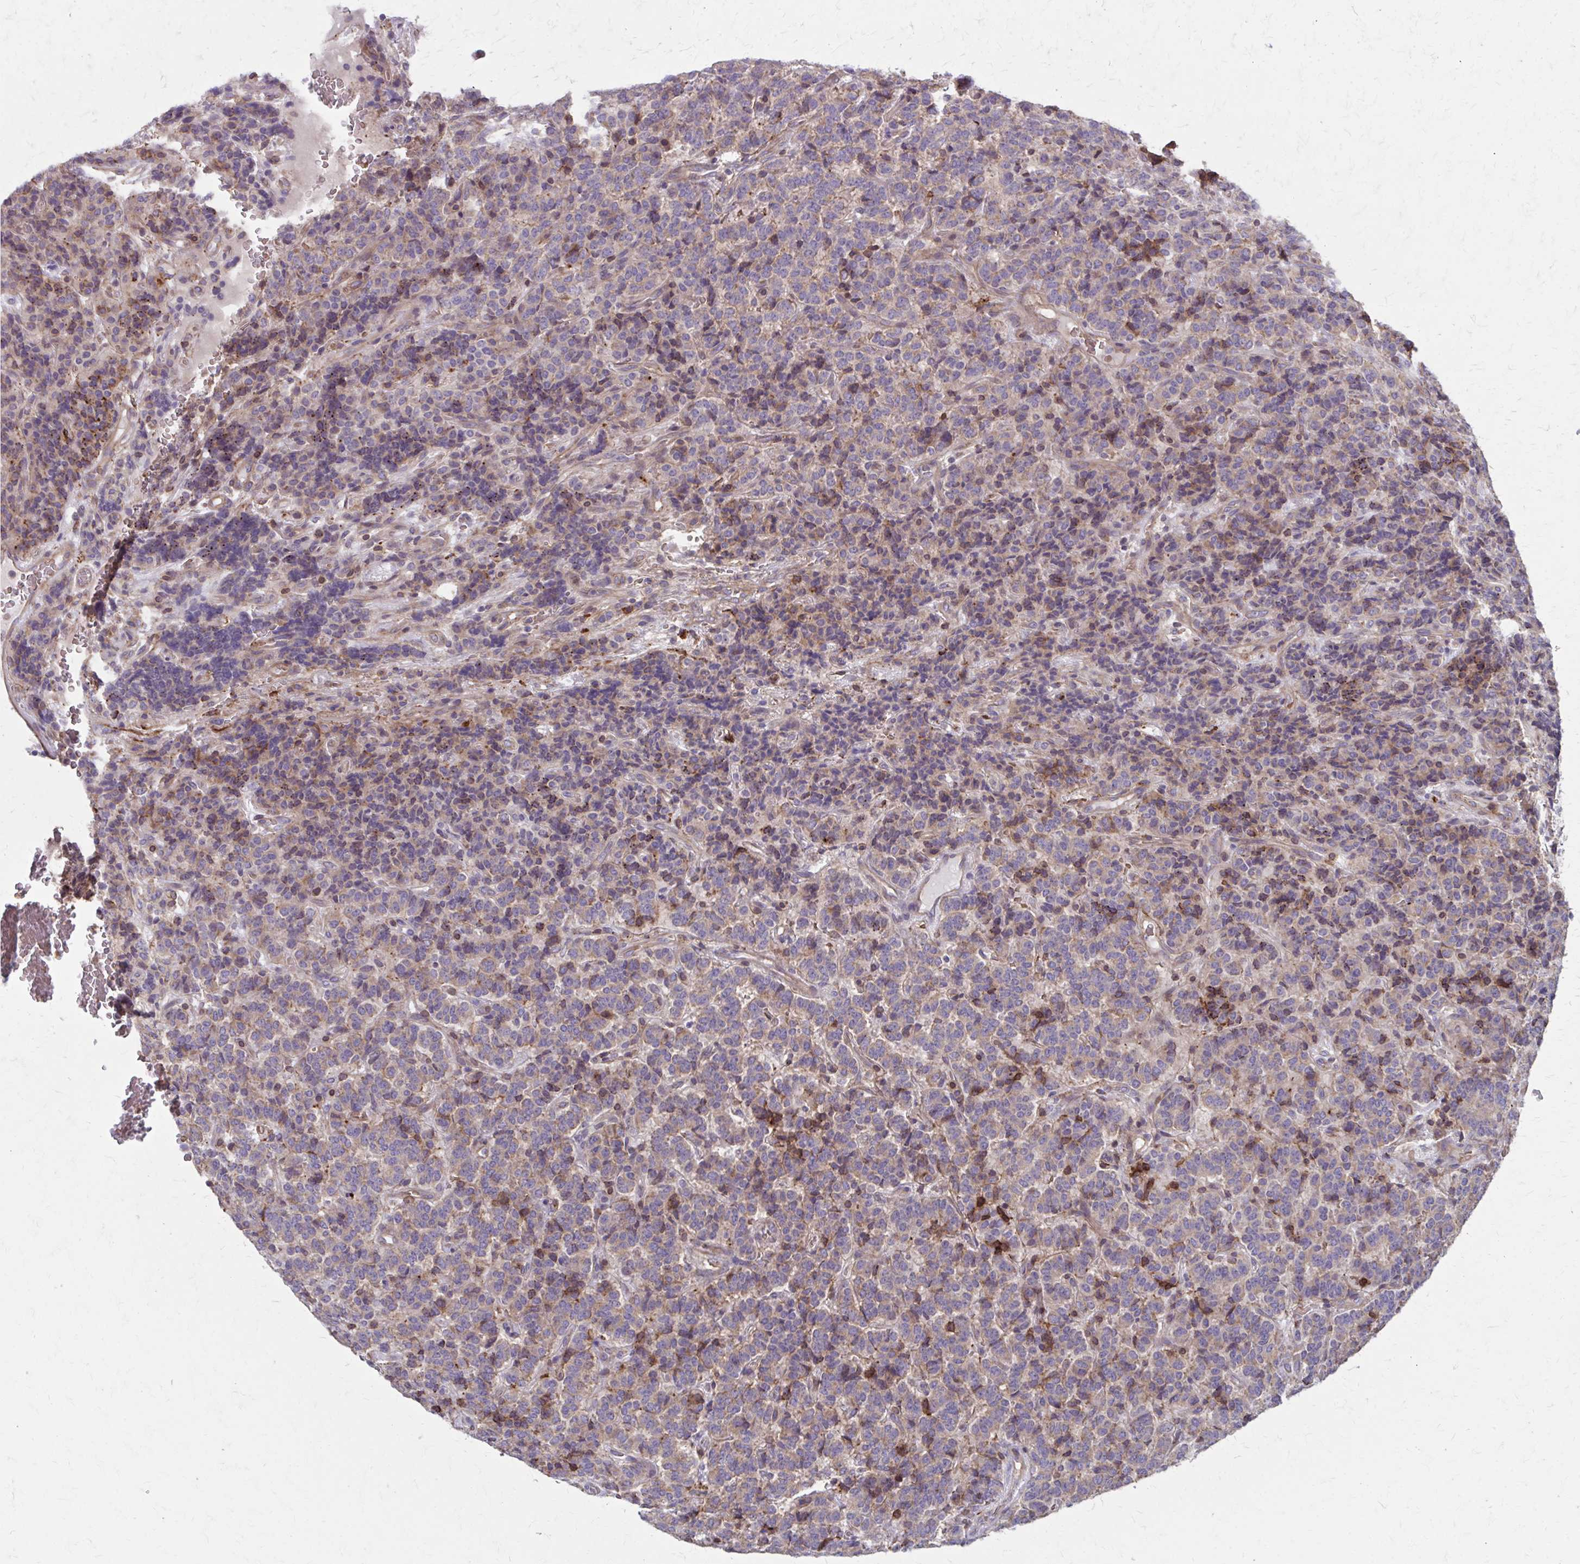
{"staining": {"intensity": "weak", "quantity": "25%-75%", "location": "cytoplasmic/membranous"}, "tissue": "carcinoid", "cell_type": "Tumor cells", "image_type": "cancer", "snomed": [{"axis": "morphology", "description": "Carcinoid, malignant, NOS"}, {"axis": "topography", "description": "Pancreas"}], "caption": "Malignant carcinoid was stained to show a protein in brown. There is low levels of weak cytoplasmic/membranous staining in about 25%-75% of tumor cells.", "gene": "MMP14", "patient": {"sex": "male", "age": 36}}